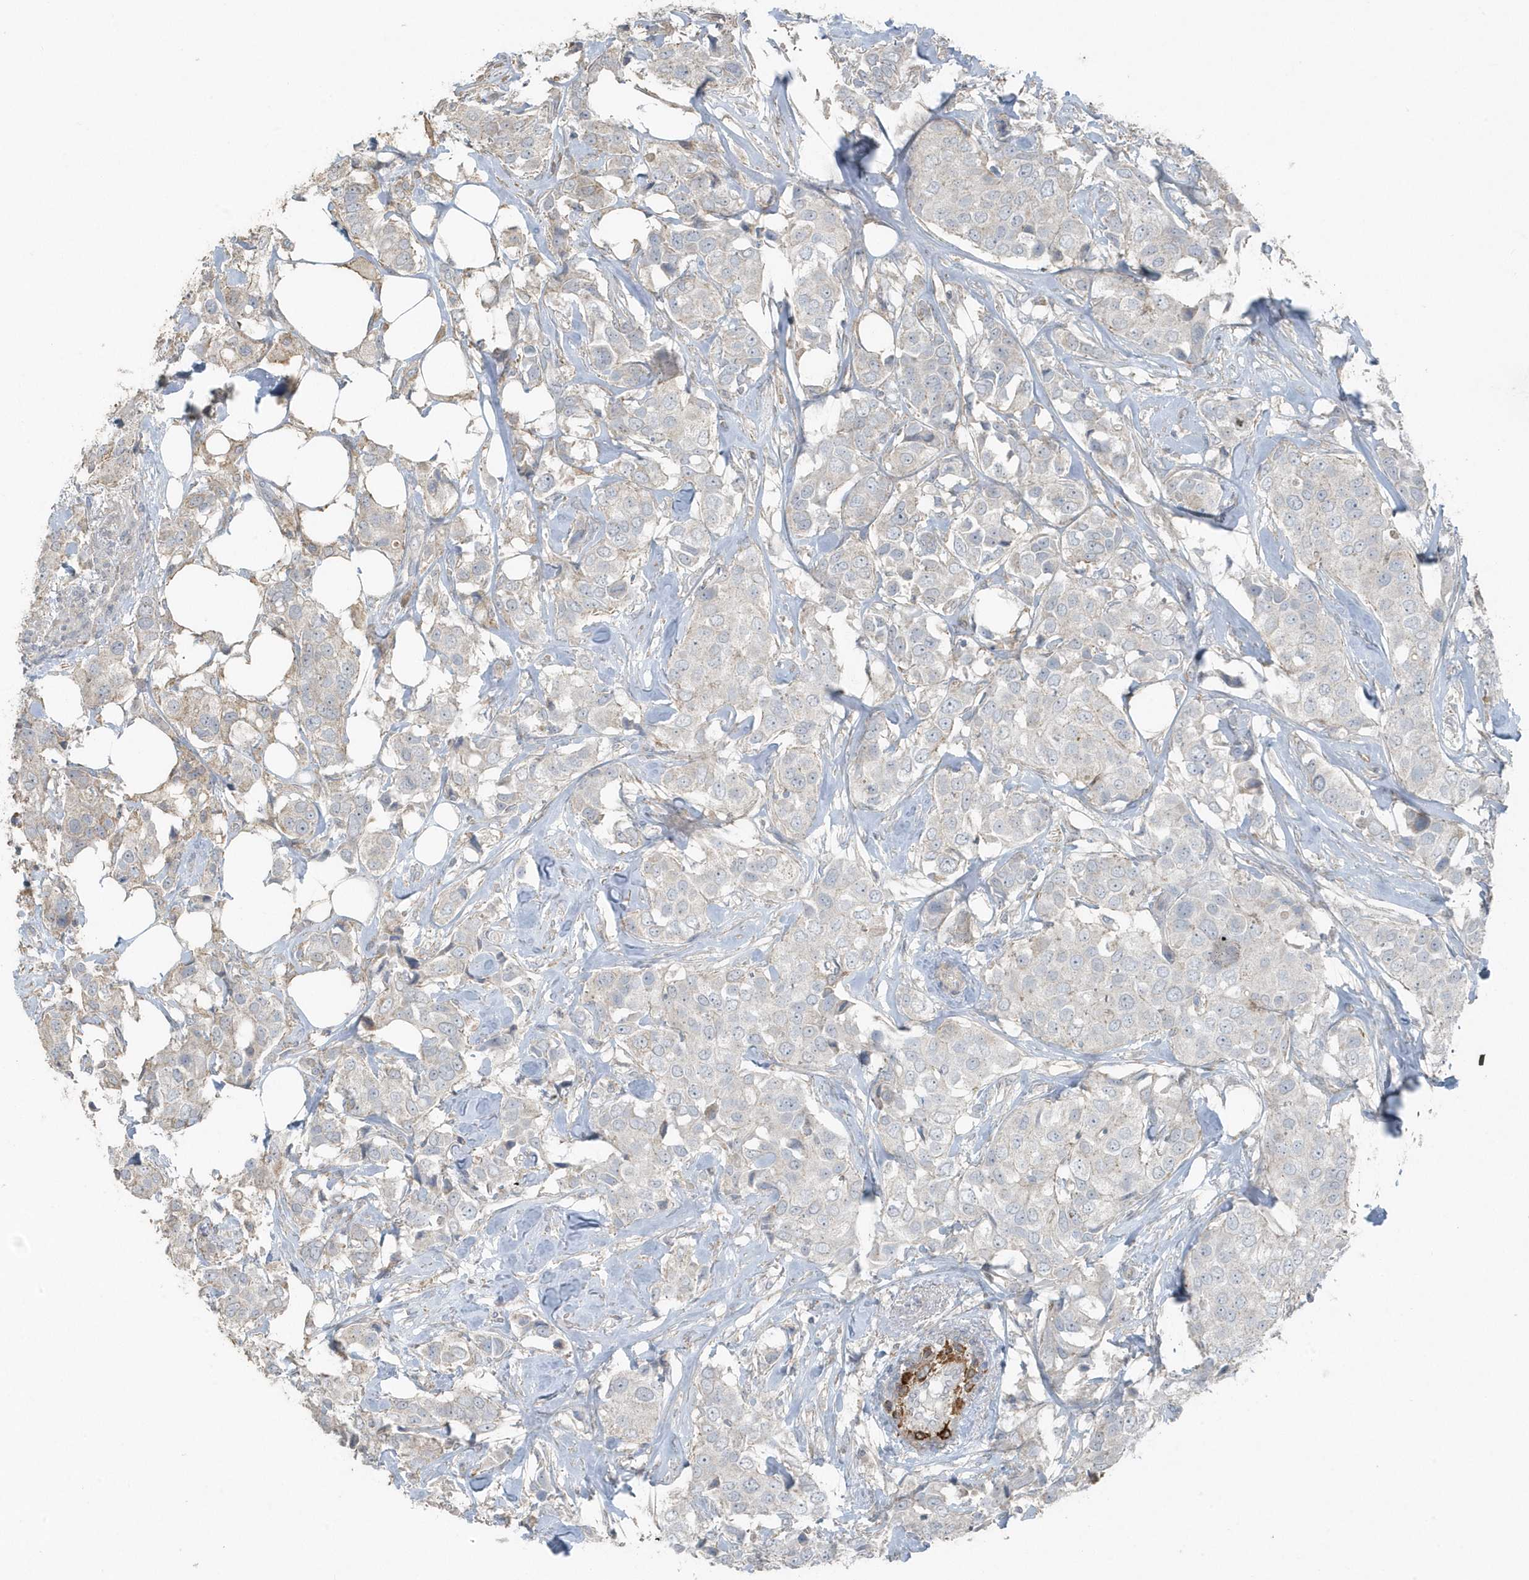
{"staining": {"intensity": "negative", "quantity": "none", "location": "none"}, "tissue": "breast cancer", "cell_type": "Tumor cells", "image_type": "cancer", "snomed": [{"axis": "morphology", "description": "Duct carcinoma"}, {"axis": "topography", "description": "Breast"}], "caption": "This is an immunohistochemistry micrograph of human infiltrating ductal carcinoma (breast). There is no staining in tumor cells.", "gene": "ACTC1", "patient": {"sex": "female", "age": 80}}